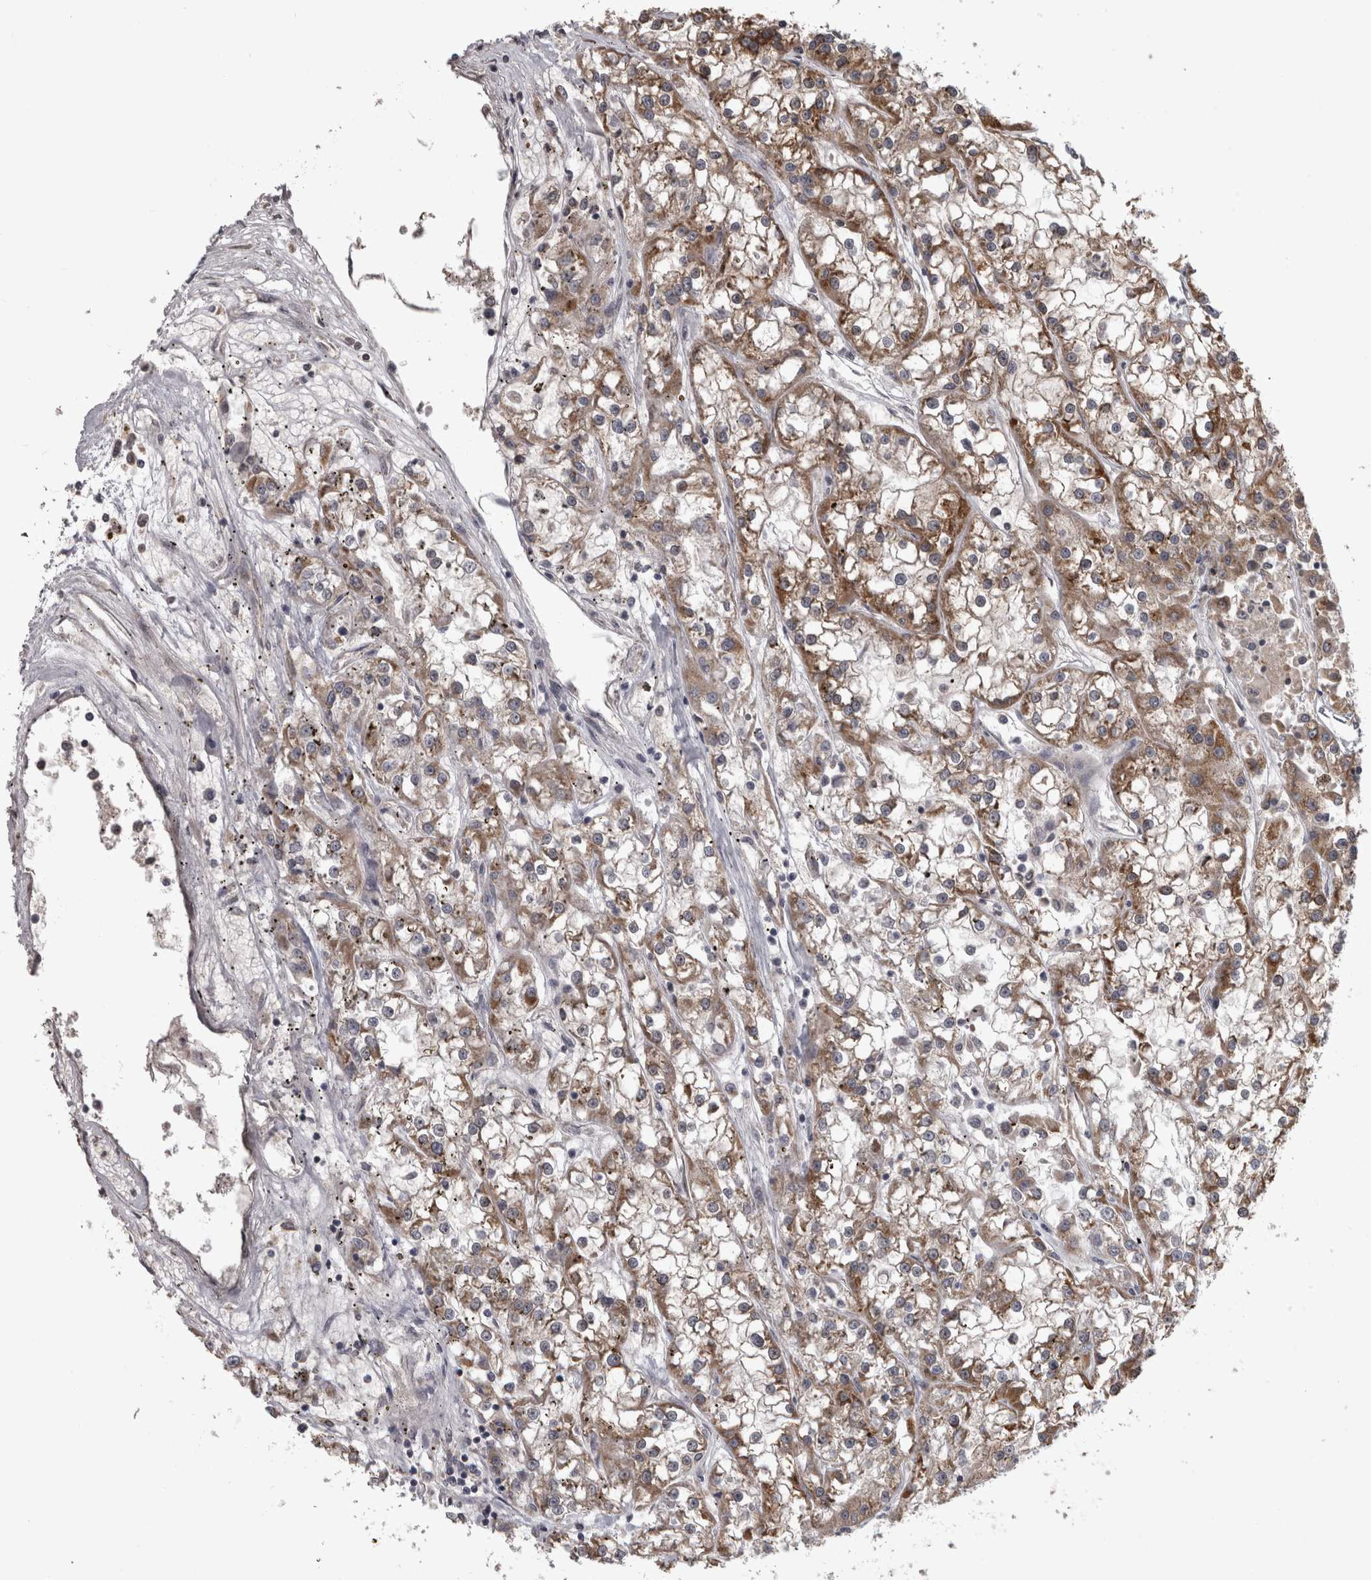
{"staining": {"intensity": "moderate", "quantity": "25%-75%", "location": "cytoplasmic/membranous"}, "tissue": "renal cancer", "cell_type": "Tumor cells", "image_type": "cancer", "snomed": [{"axis": "morphology", "description": "Adenocarcinoma, NOS"}, {"axis": "topography", "description": "Kidney"}], "caption": "Protein expression analysis of human adenocarcinoma (renal) reveals moderate cytoplasmic/membranous expression in approximately 25%-75% of tumor cells.", "gene": "APRT", "patient": {"sex": "female", "age": 52}}